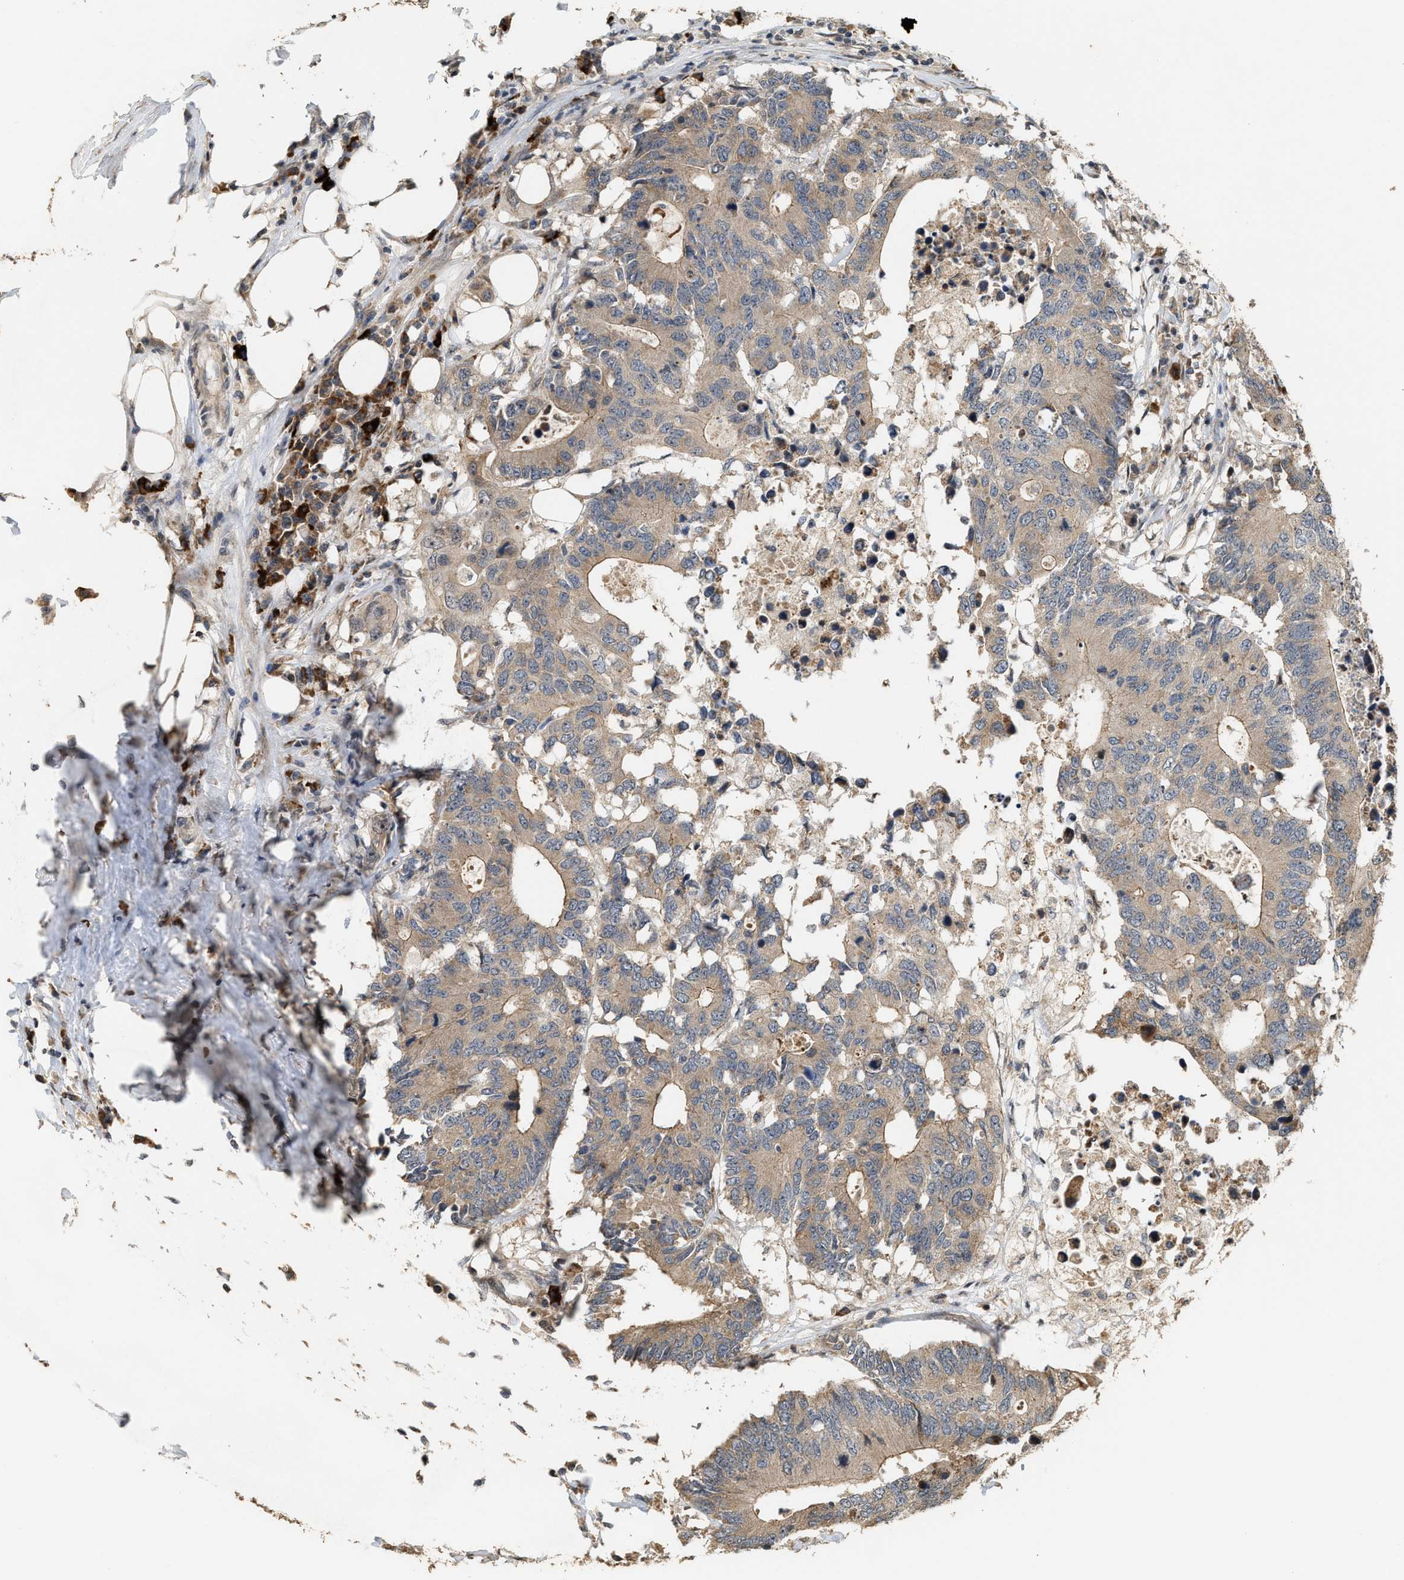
{"staining": {"intensity": "weak", "quantity": ">75%", "location": "cytoplasmic/membranous"}, "tissue": "colorectal cancer", "cell_type": "Tumor cells", "image_type": "cancer", "snomed": [{"axis": "morphology", "description": "Adenocarcinoma, NOS"}, {"axis": "topography", "description": "Colon"}], "caption": "Colorectal cancer (adenocarcinoma) stained with immunohistochemistry demonstrates weak cytoplasmic/membranous expression in about >75% of tumor cells.", "gene": "ELP2", "patient": {"sex": "male", "age": 71}}